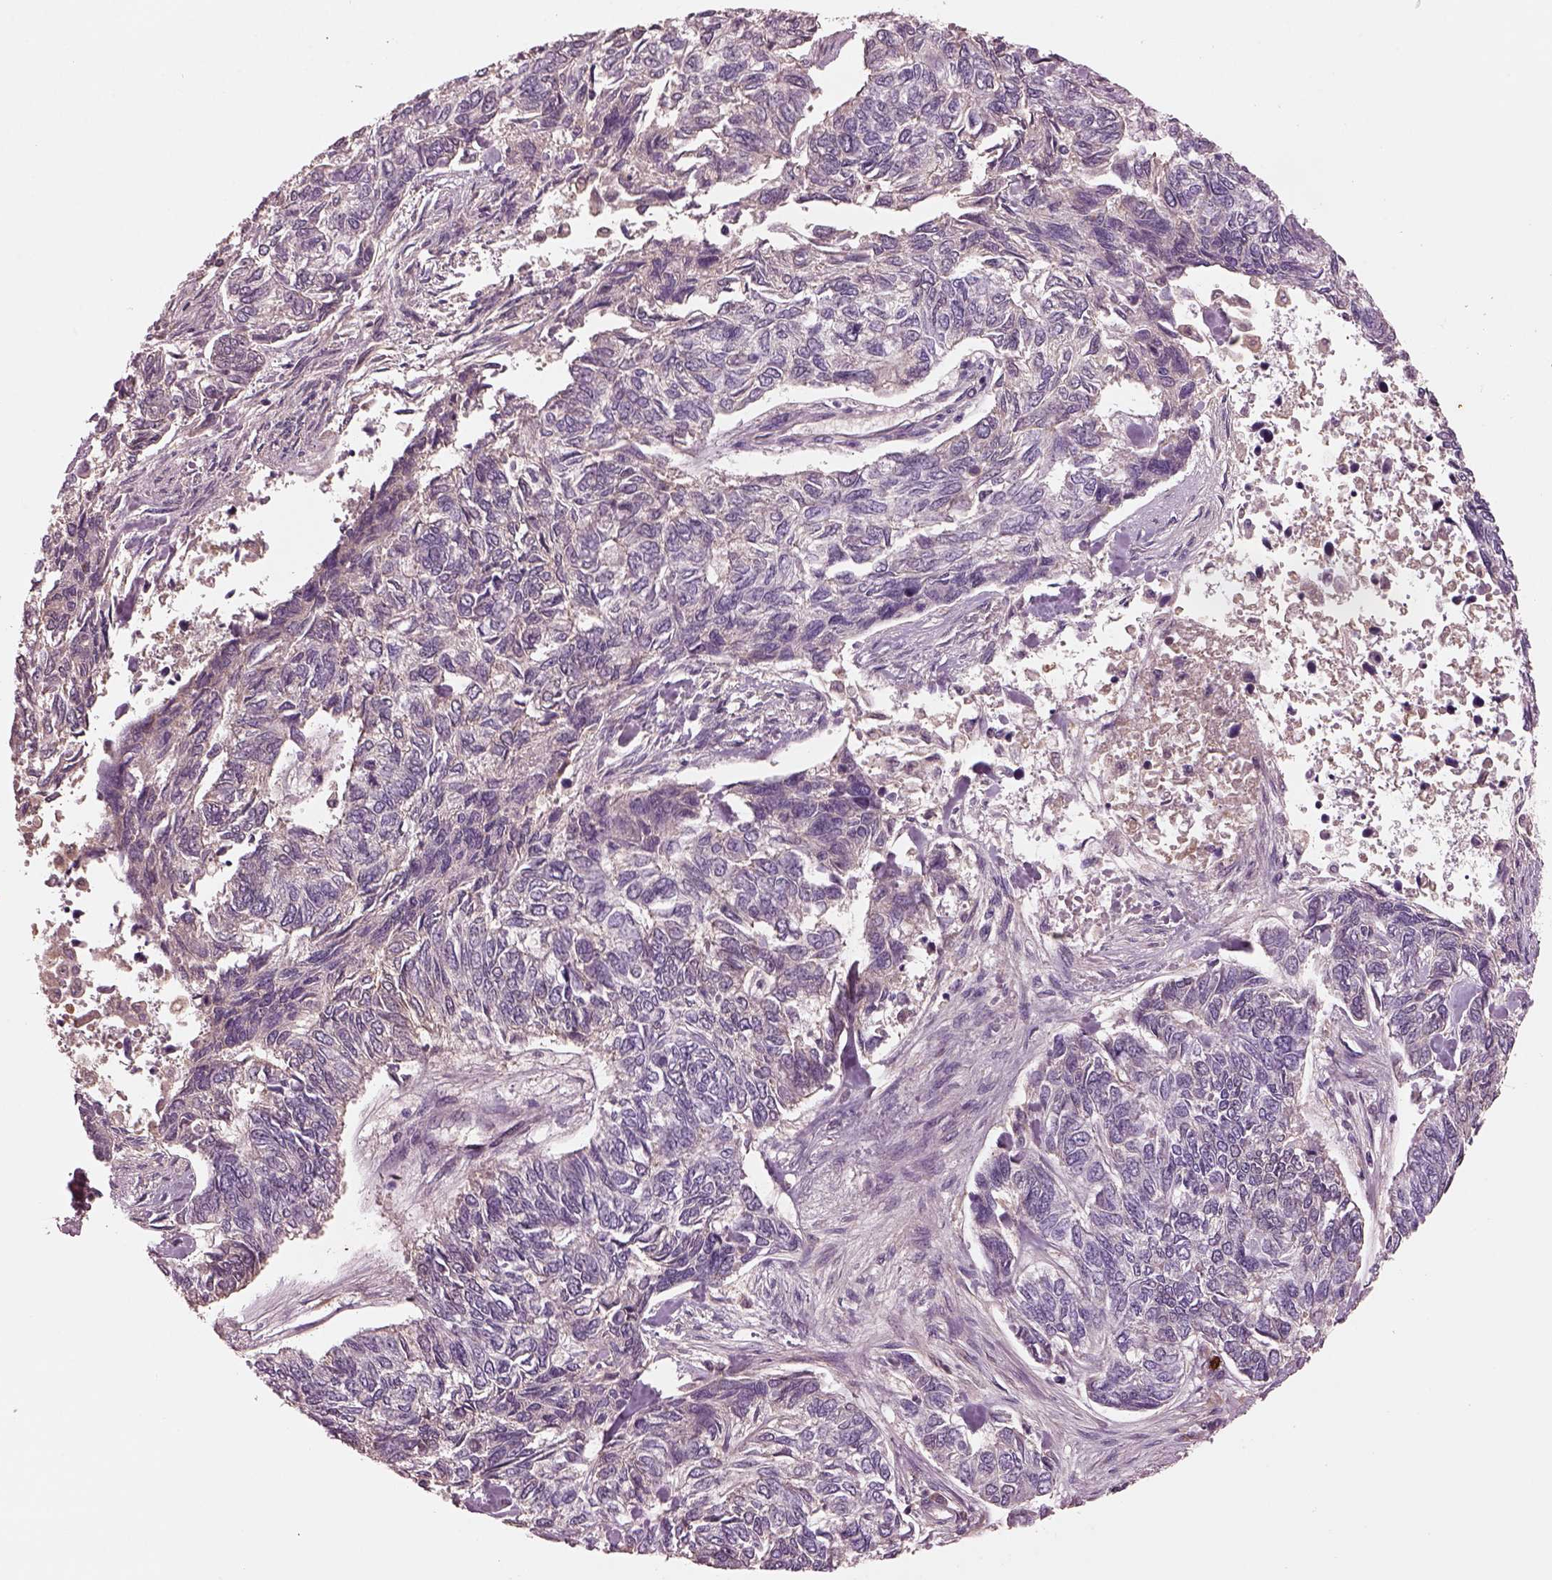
{"staining": {"intensity": "negative", "quantity": "none", "location": "none"}, "tissue": "skin cancer", "cell_type": "Tumor cells", "image_type": "cancer", "snomed": [{"axis": "morphology", "description": "Basal cell carcinoma"}, {"axis": "topography", "description": "Skin"}], "caption": "Protein analysis of basal cell carcinoma (skin) displays no significant staining in tumor cells.", "gene": "PTX4", "patient": {"sex": "female", "age": 65}}